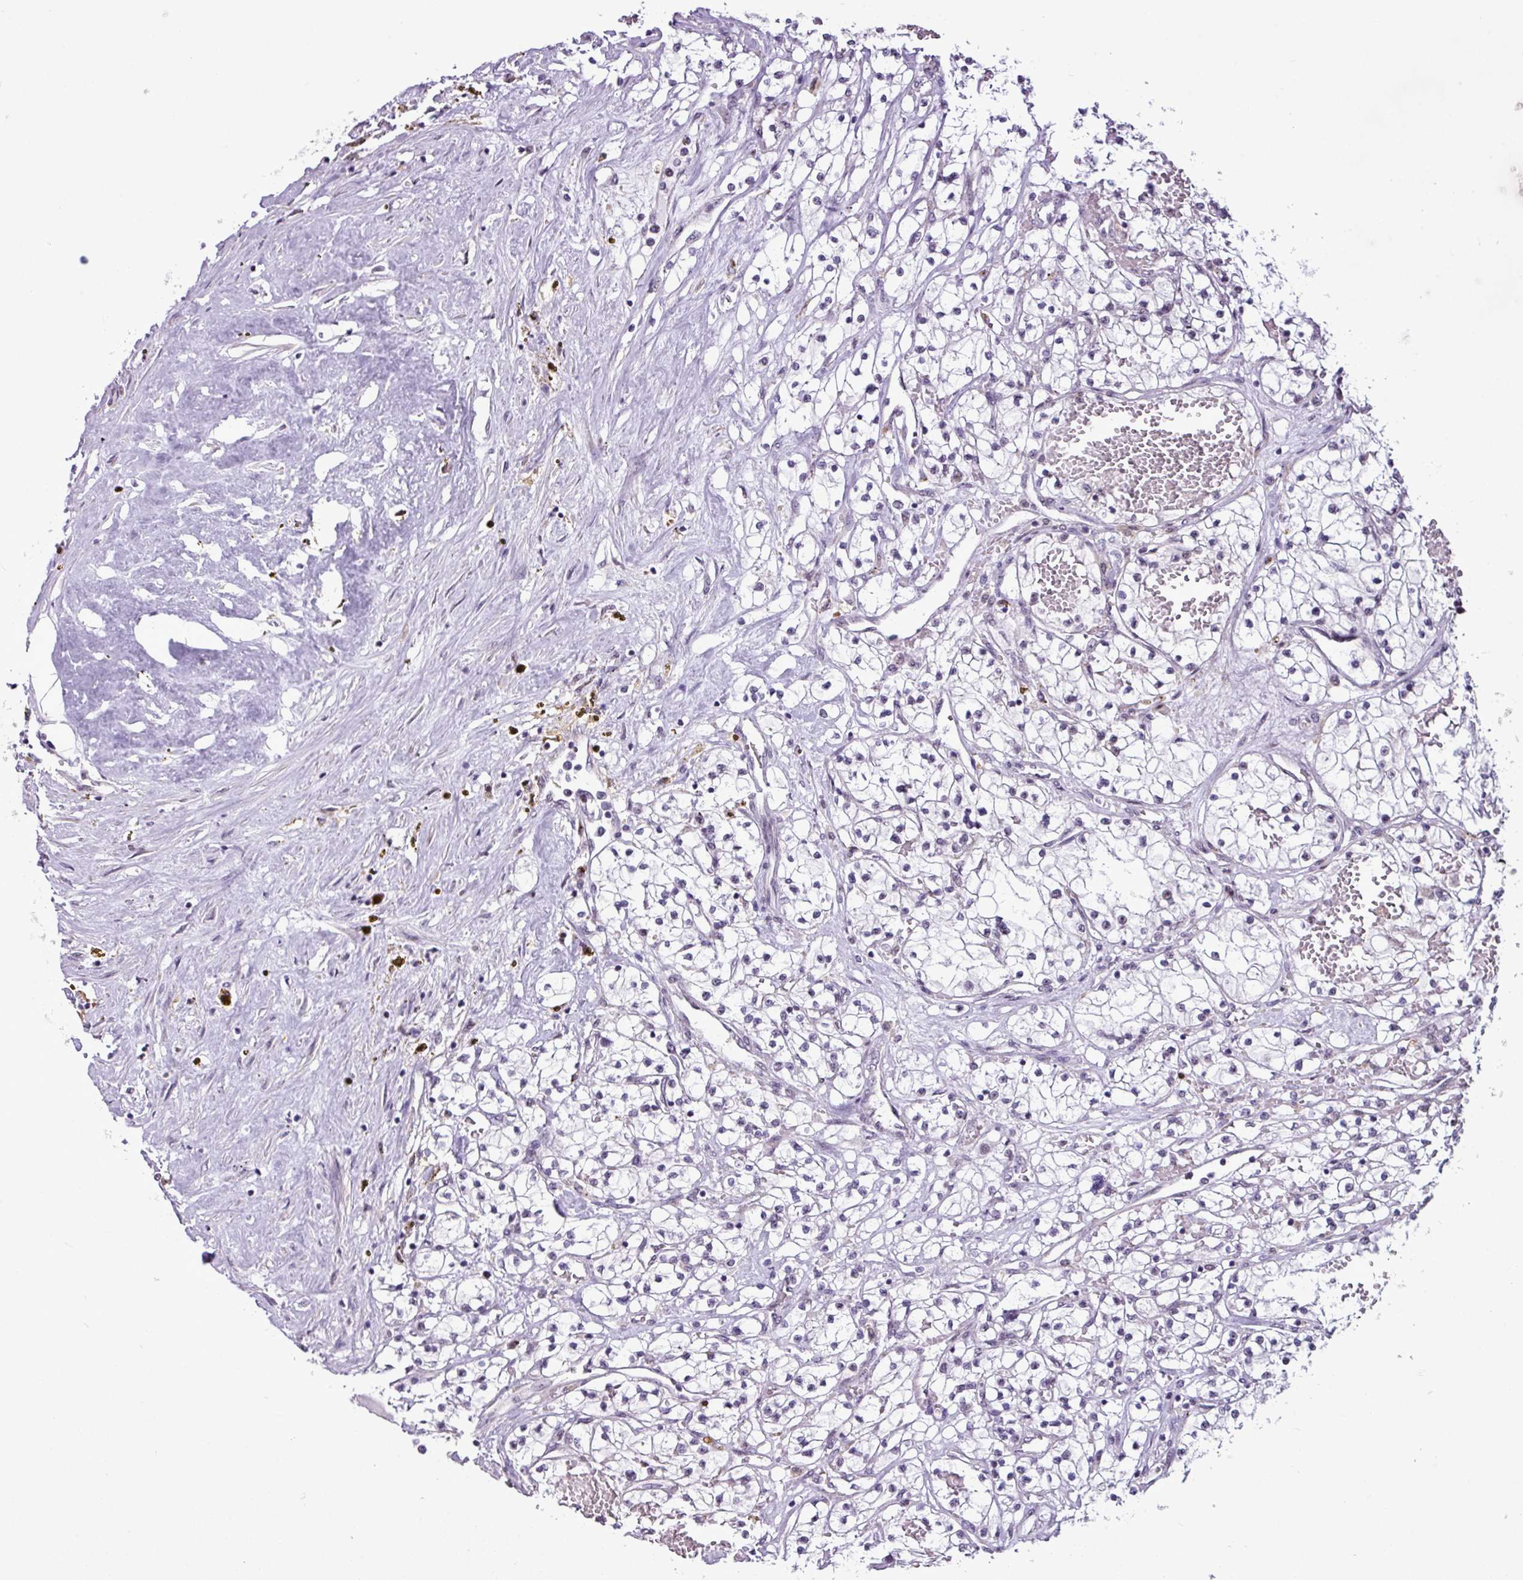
{"staining": {"intensity": "negative", "quantity": "none", "location": "none"}, "tissue": "renal cancer", "cell_type": "Tumor cells", "image_type": "cancer", "snomed": [{"axis": "morphology", "description": "Normal tissue, NOS"}, {"axis": "morphology", "description": "Adenocarcinoma, NOS"}, {"axis": "topography", "description": "Kidney"}], "caption": "This is a histopathology image of IHC staining of renal cancer, which shows no positivity in tumor cells. Nuclei are stained in blue.", "gene": "UTP18", "patient": {"sex": "male", "age": 68}}